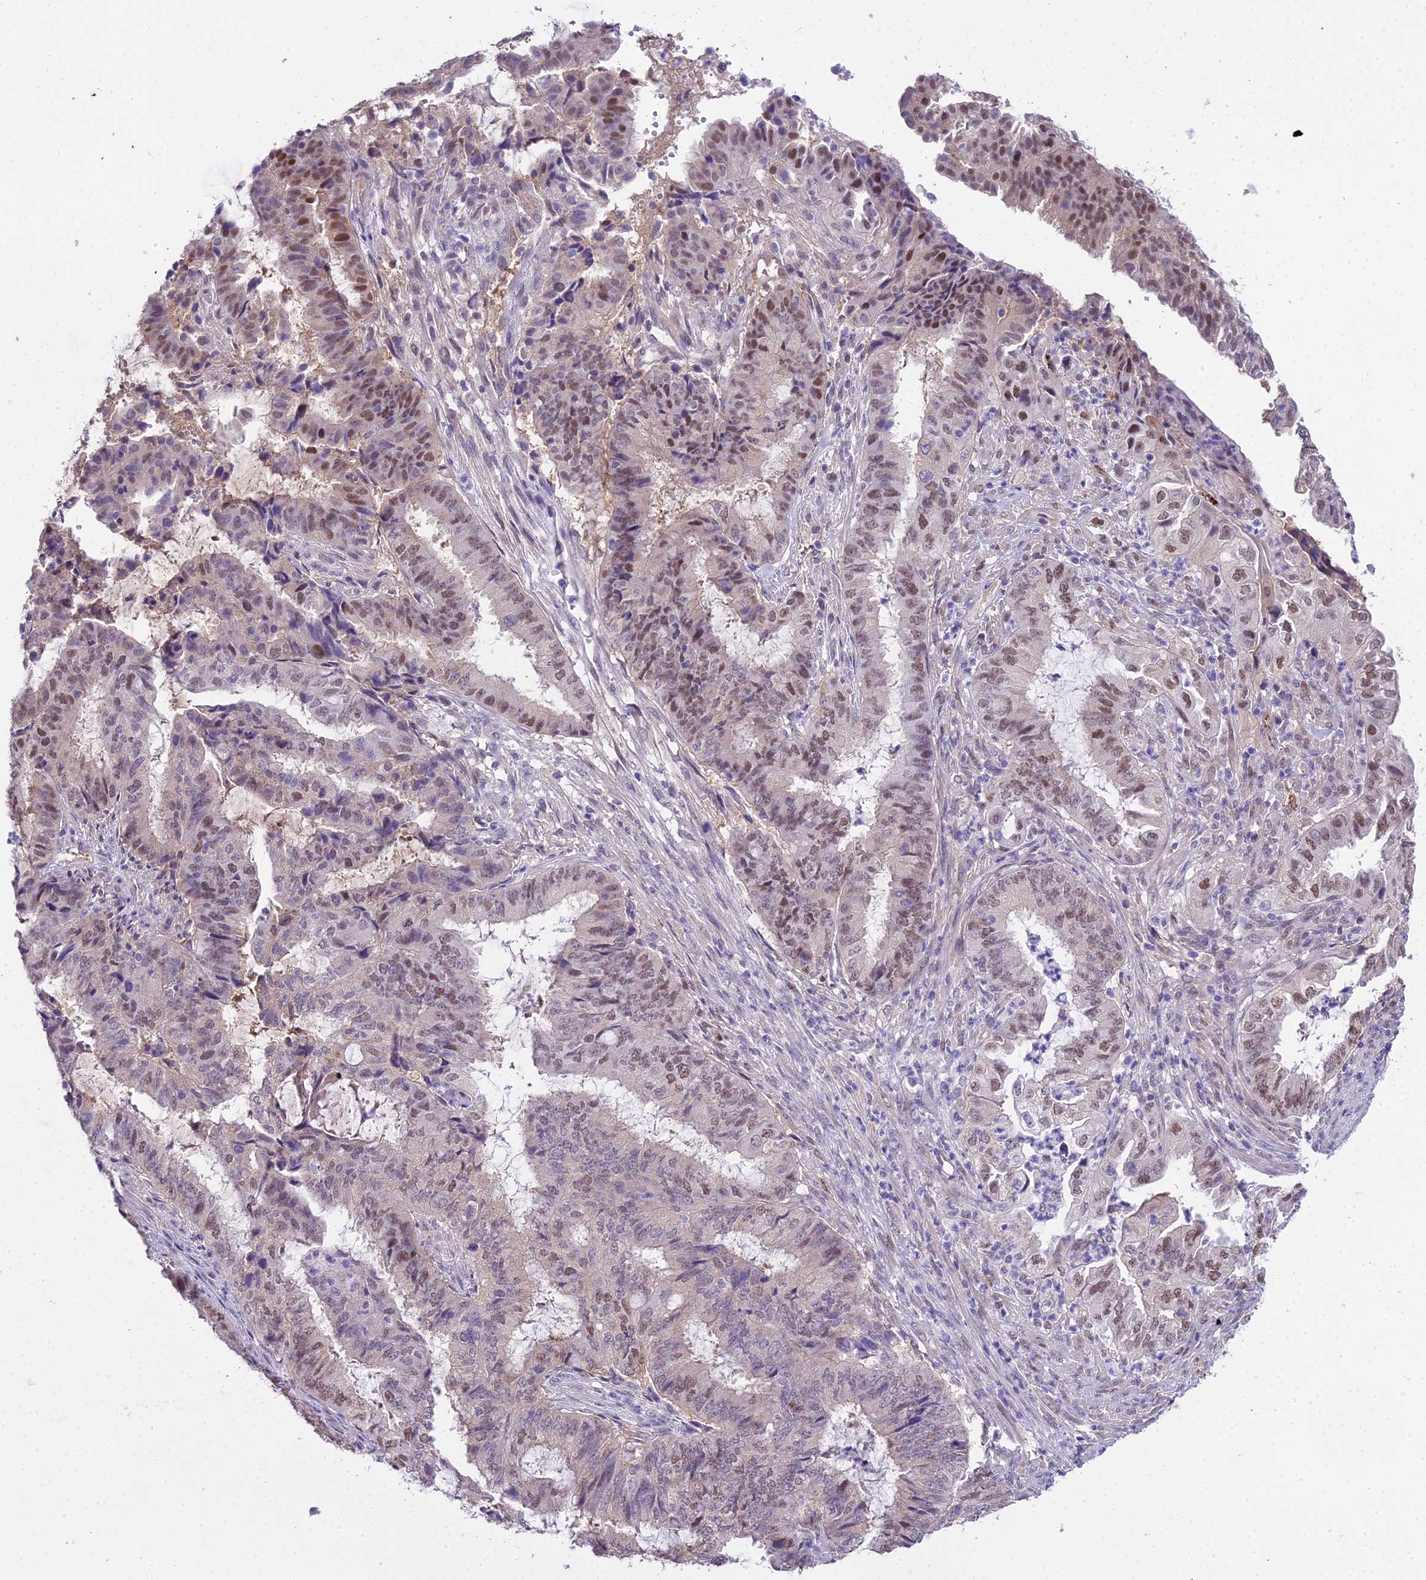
{"staining": {"intensity": "weak", "quantity": "25%-75%", "location": "nuclear"}, "tissue": "endometrial cancer", "cell_type": "Tumor cells", "image_type": "cancer", "snomed": [{"axis": "morphology", "description": "Adenocarcinoma, NOS"}, {"axis": "topography", "description": "Endometrium"}], "caption": "DAB (3,3'-diaminobenzidine) immunohistochemical staining of endometrial cancer reveals weak nuclear protein positivity in approximately 25%-75% of tumor cells.", "gene": "MAT2A", "patient": {"sex": "female", "age": 51}}